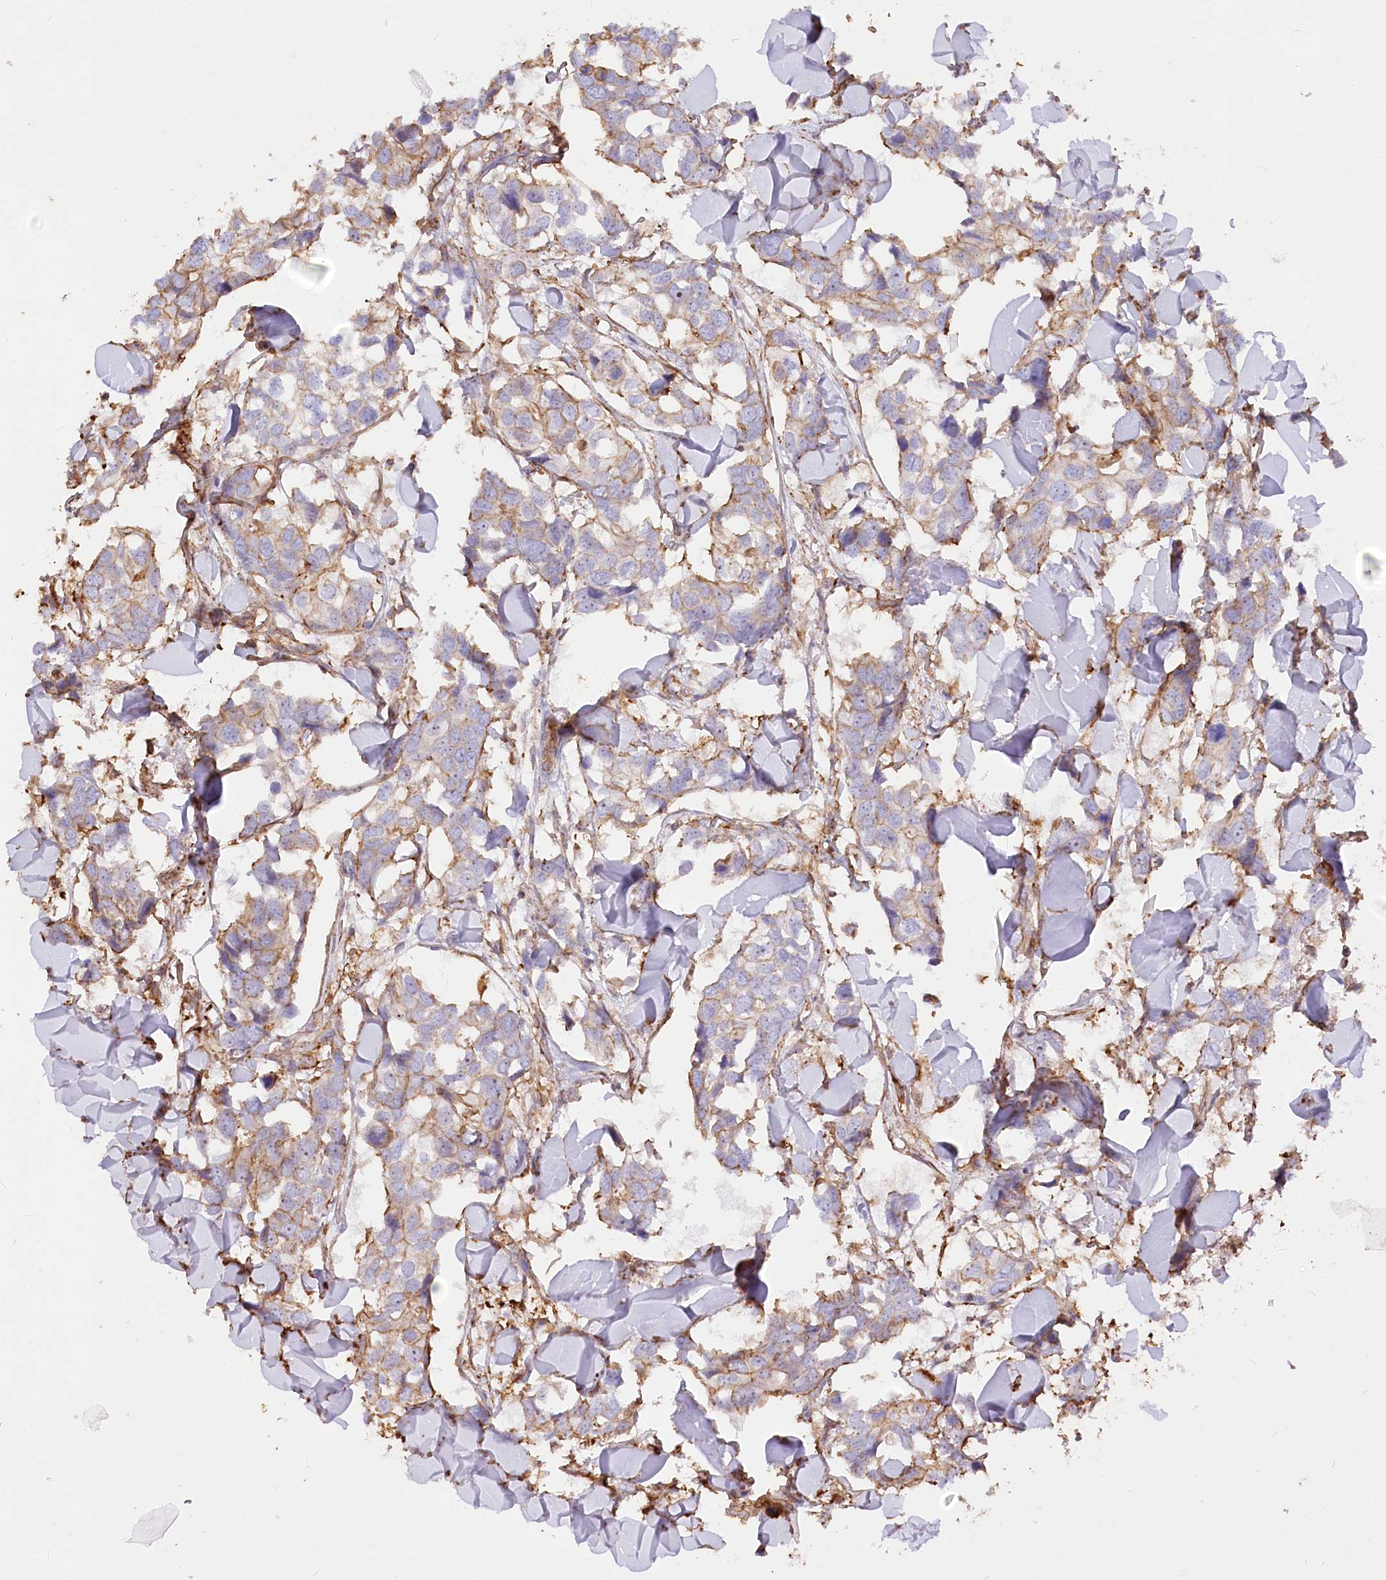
{"staining": {"intensity": "moderate", "quantity": "<25%", "location": "cytoplasmic/membranous"}, "tissue": "breast cancer", "cell_type": "Tumor cells", "image_type": "cancer", "snomed": [{"axis": "morphology", "description": "Duct carcinoma"}, {"axis": "topography", "description": "Breast"}], "caption": "Intraductal carcinoma (breast) stained with a brown dye demonstrates moderate cytoplasmic/membranous positive staining in about <25% of tumor cells.", "gene": "WDR36", "patient": {"sex": "female", "age": 83}}